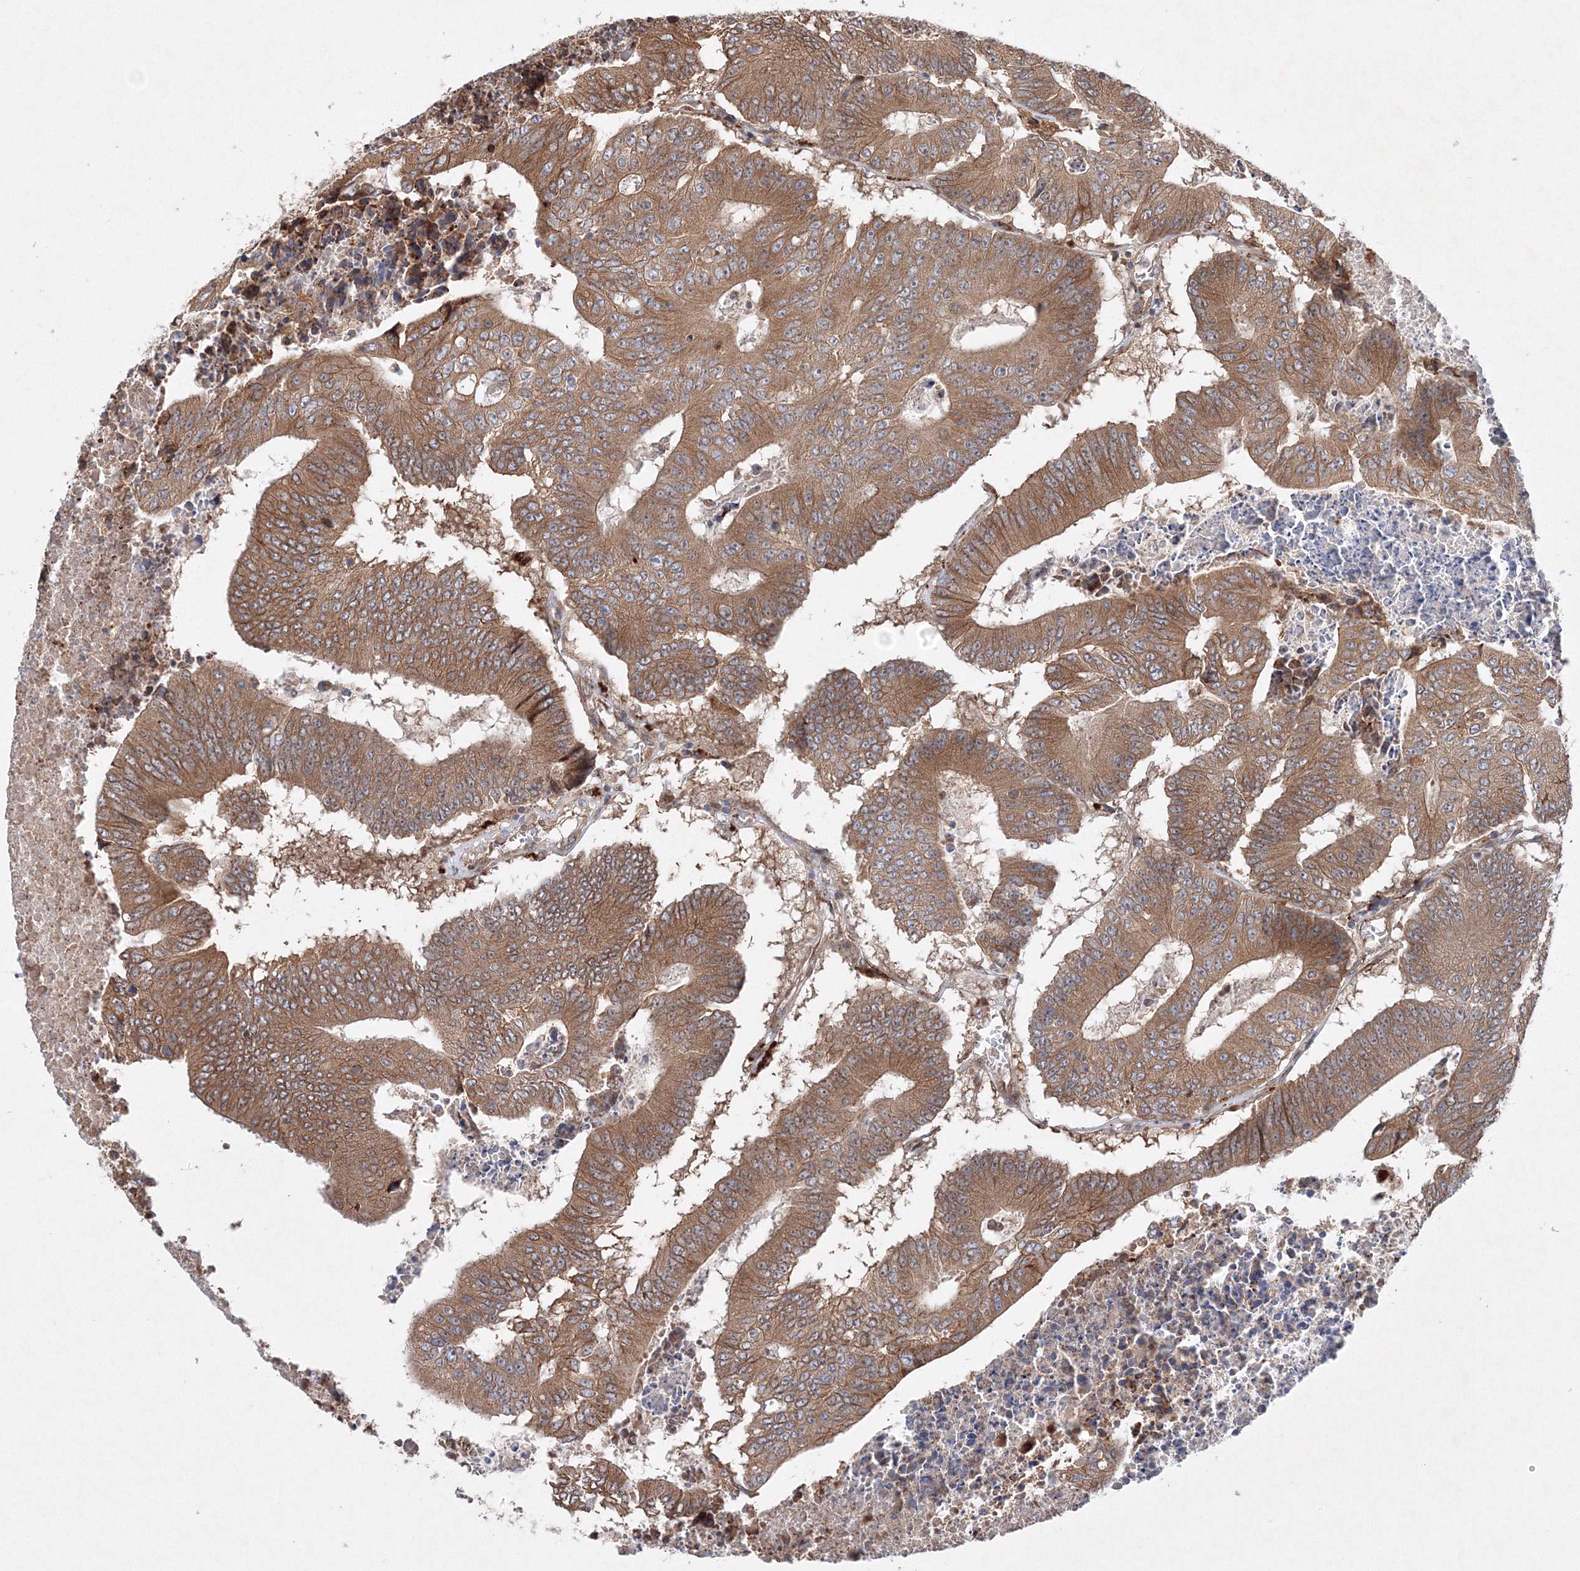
{"staining": {"intensity": "moderate", "quantity": ">75%", "location": "cytoplasmic/membranous"}, "tissue": "colorectal cancer", "cell_type": "Tumor cells", "image_type": "cancer", "snomed": [{"axis": "morphology", "description": "Adenocarcinoma, NOS"}, {"axis": "topography", "description": "Colon"}], "caption": "Colorectal cancer (adenocarcinoma) stained with IHC demonstrates moderate cytoplasmic/membranous positivity in about >75% of tumor cells.", "gene": "SLC36A1", "patient": {"sex": "male", "age": 87}}